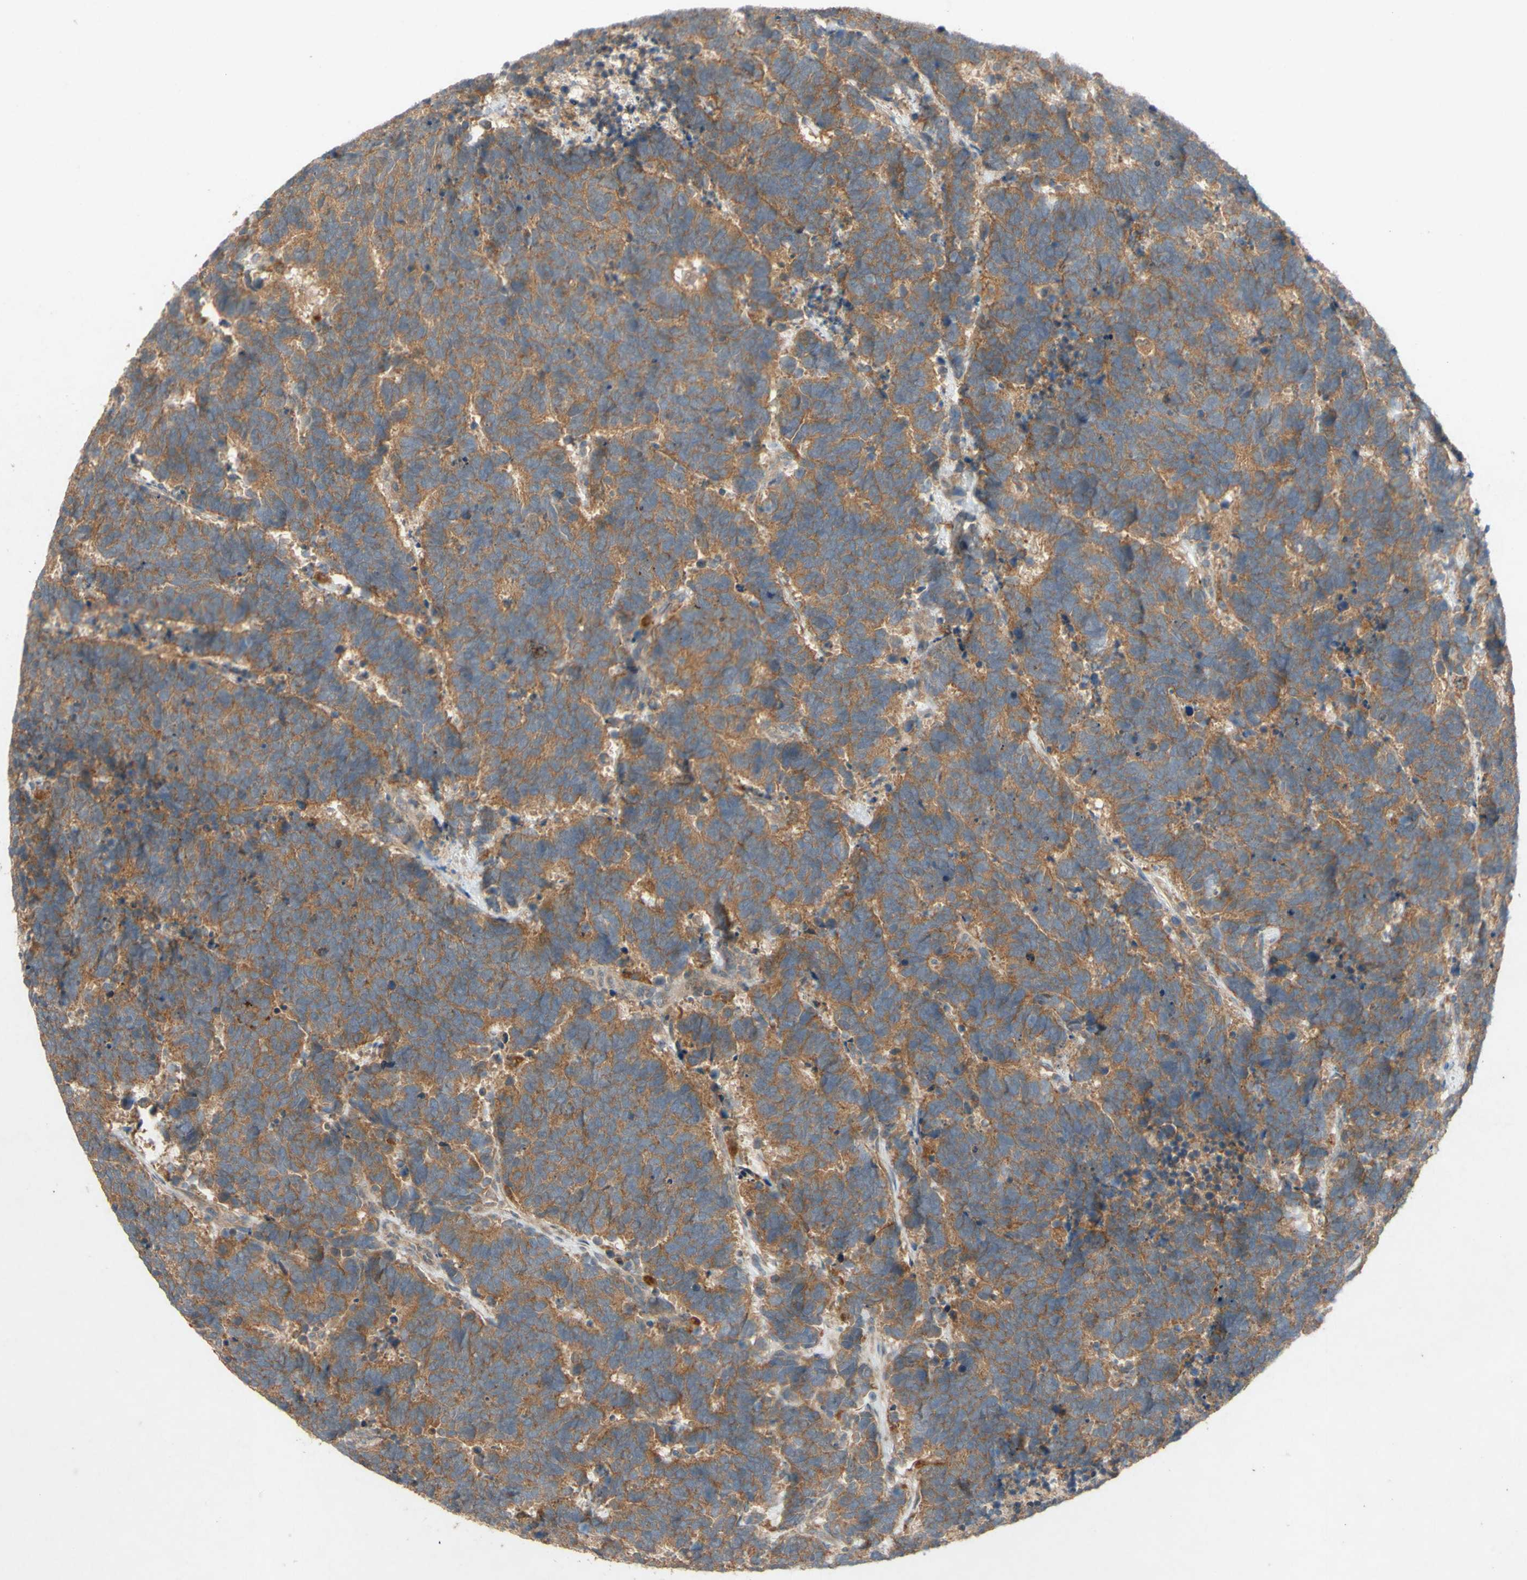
{"staining": {"intensity": "moderate", "quantity": ">75%", "location": "cytoplasmic/membranous"}, "tissue": "carcinoid", "cell_type": "Tumor cells", "image_type": "cancer", "snomed": [{"axis": "morphology", "description": "Carcinoma, NOS"}, {"axis": "morphology", "description": "Carcinoid, malignant, NOS"}, {"axis": "topography", "description": "Urinary bladder"}], "caption": "This micrograph exhibits immunohistochemistry (IHC) staining of malignant carcinoid, with medium moderate cytoplasmic/membranous expression in about >75% of tumor cells.", "gene": "ATP6V1F", "patient": {"sex": "male", "age": 57}}